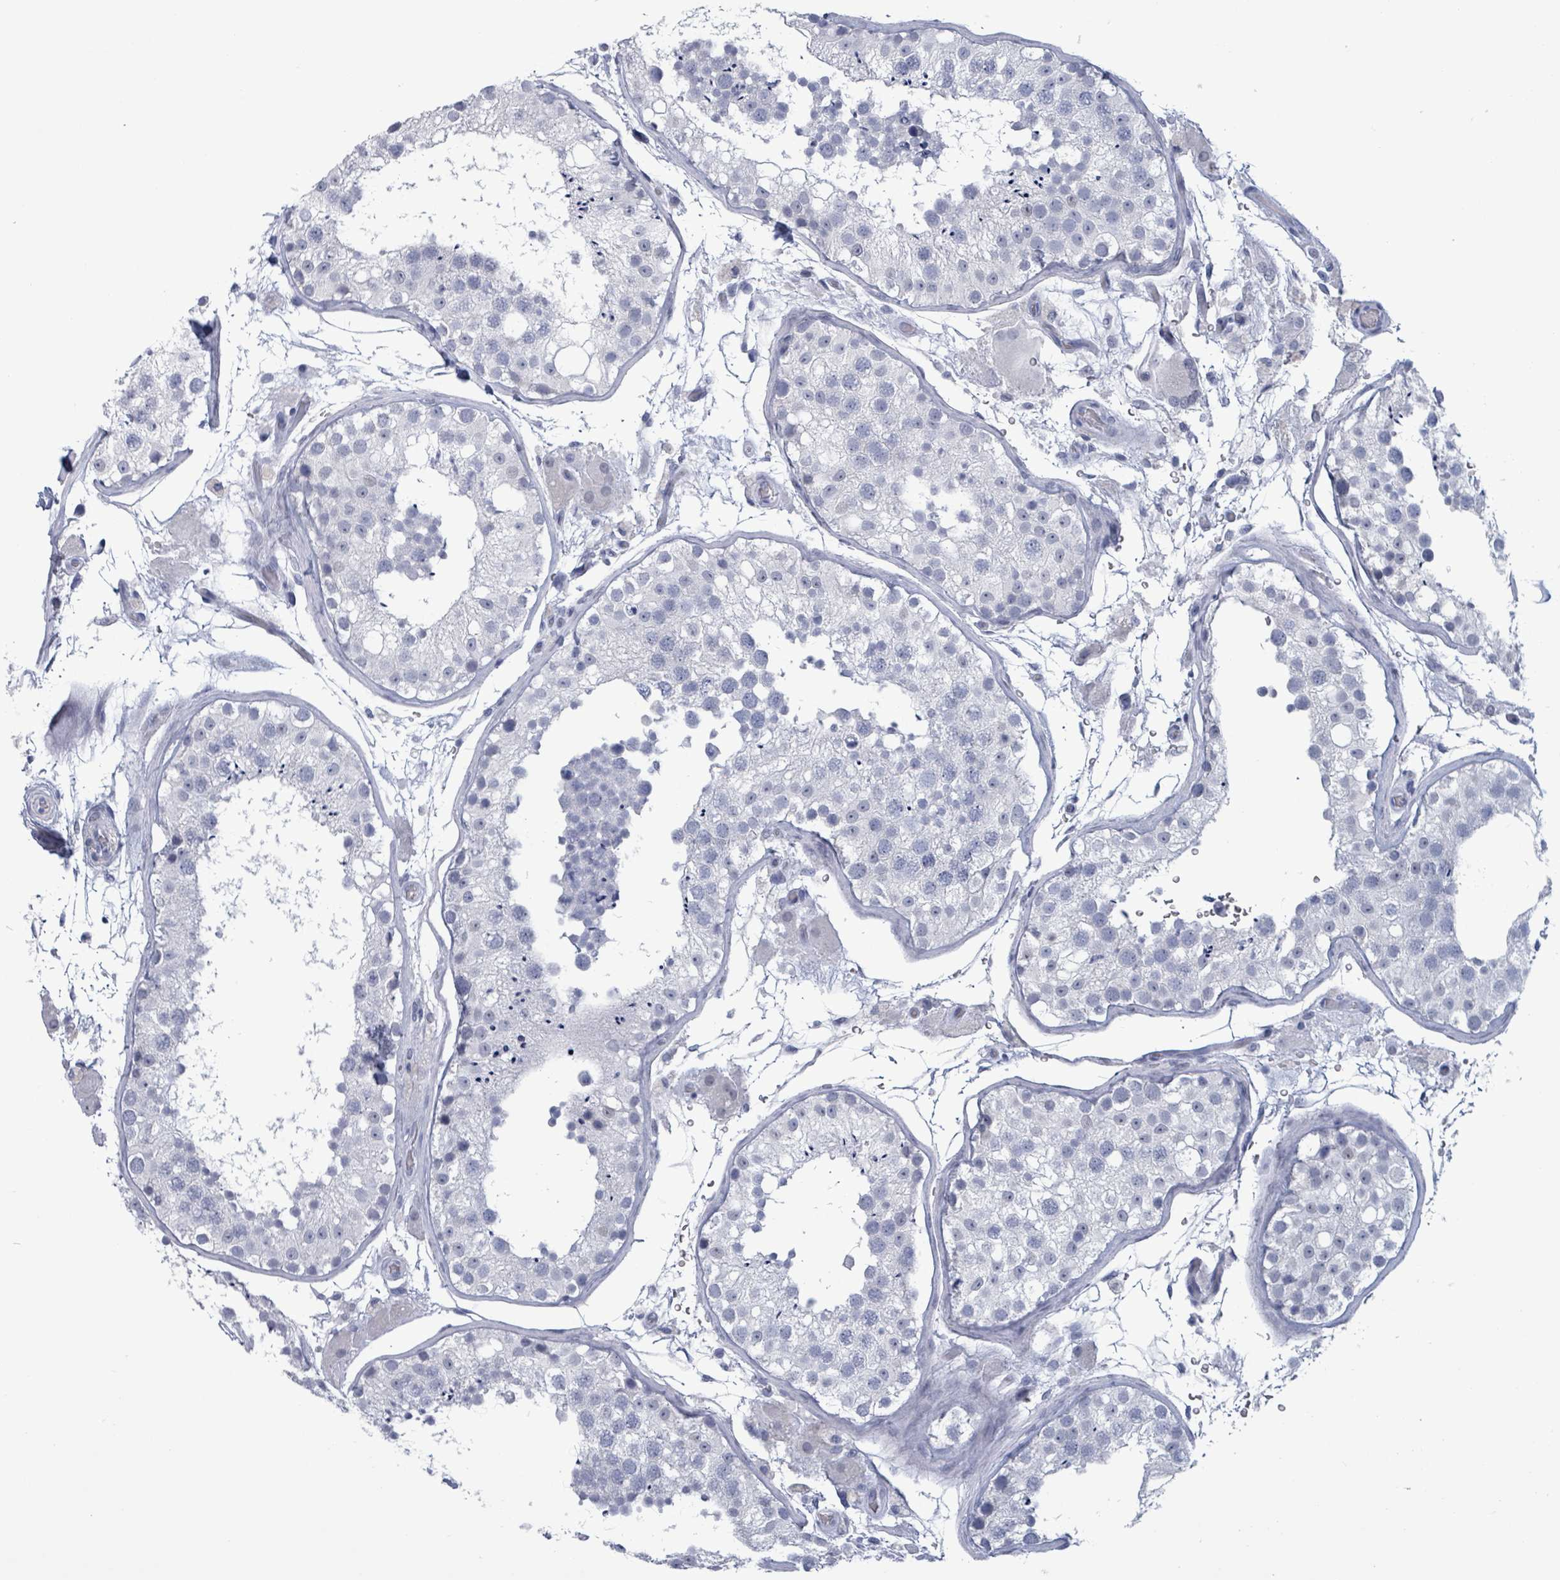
{"staining": {"intensity": "negative", "quantity": "none", "location": "none"}, "tissue": "testis", "cell_type": "Cells in seminiferous ducts", "image_type": "normal", "snomed": [{"axis": "morphology", "description": "Normal tissue, NOS"}, {"axis": "topography", "description": "Testis"}], "caption": "Protein analysis of unremarkable testis shows no significant positivity in cells in seminiferous ducts. (IHC, brightfield microscopy, high magnification).", "gene": "ZNF771", "patient": {"sex": "male", "age": 26}}